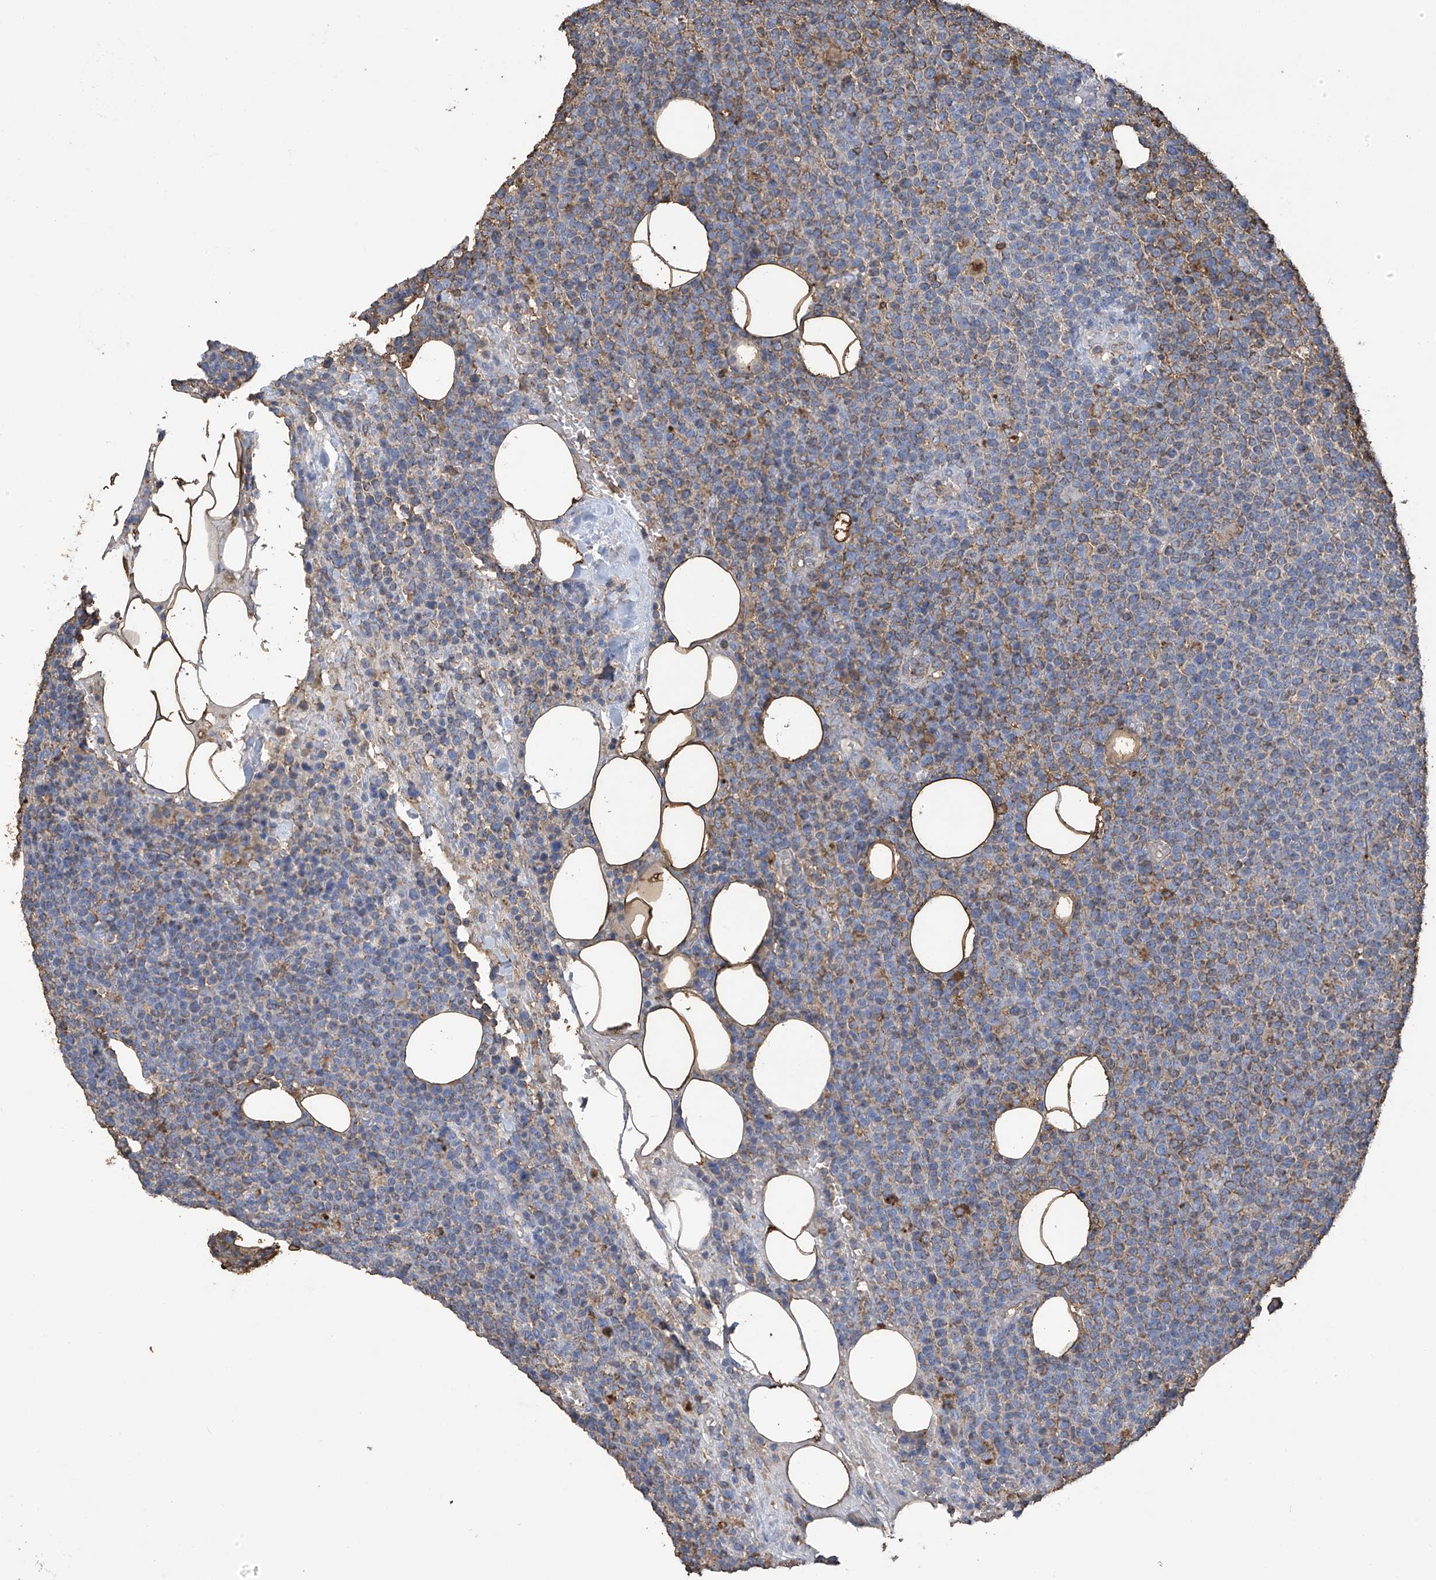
{"staining": {"intensity": "weak", "quantity": "<25%", "location": "cytoplasmic/membranous"}, "tissue": "lymphoma", "cell_type": "Tumor cells", "image_type": "cancer", "snomed": [{"axis": "morphology", "description": "Malignant lymphoma, non-Hodgkin's type, High grade"}, {"axis": "topography", "description": "Lymph node"}], "caption": "A photomicrograph of lymphoma stained for a protein demonstrates no brown staining in tumor cells.", "gene": "OGT", "patient": {"sex": "male", "age": 61}}